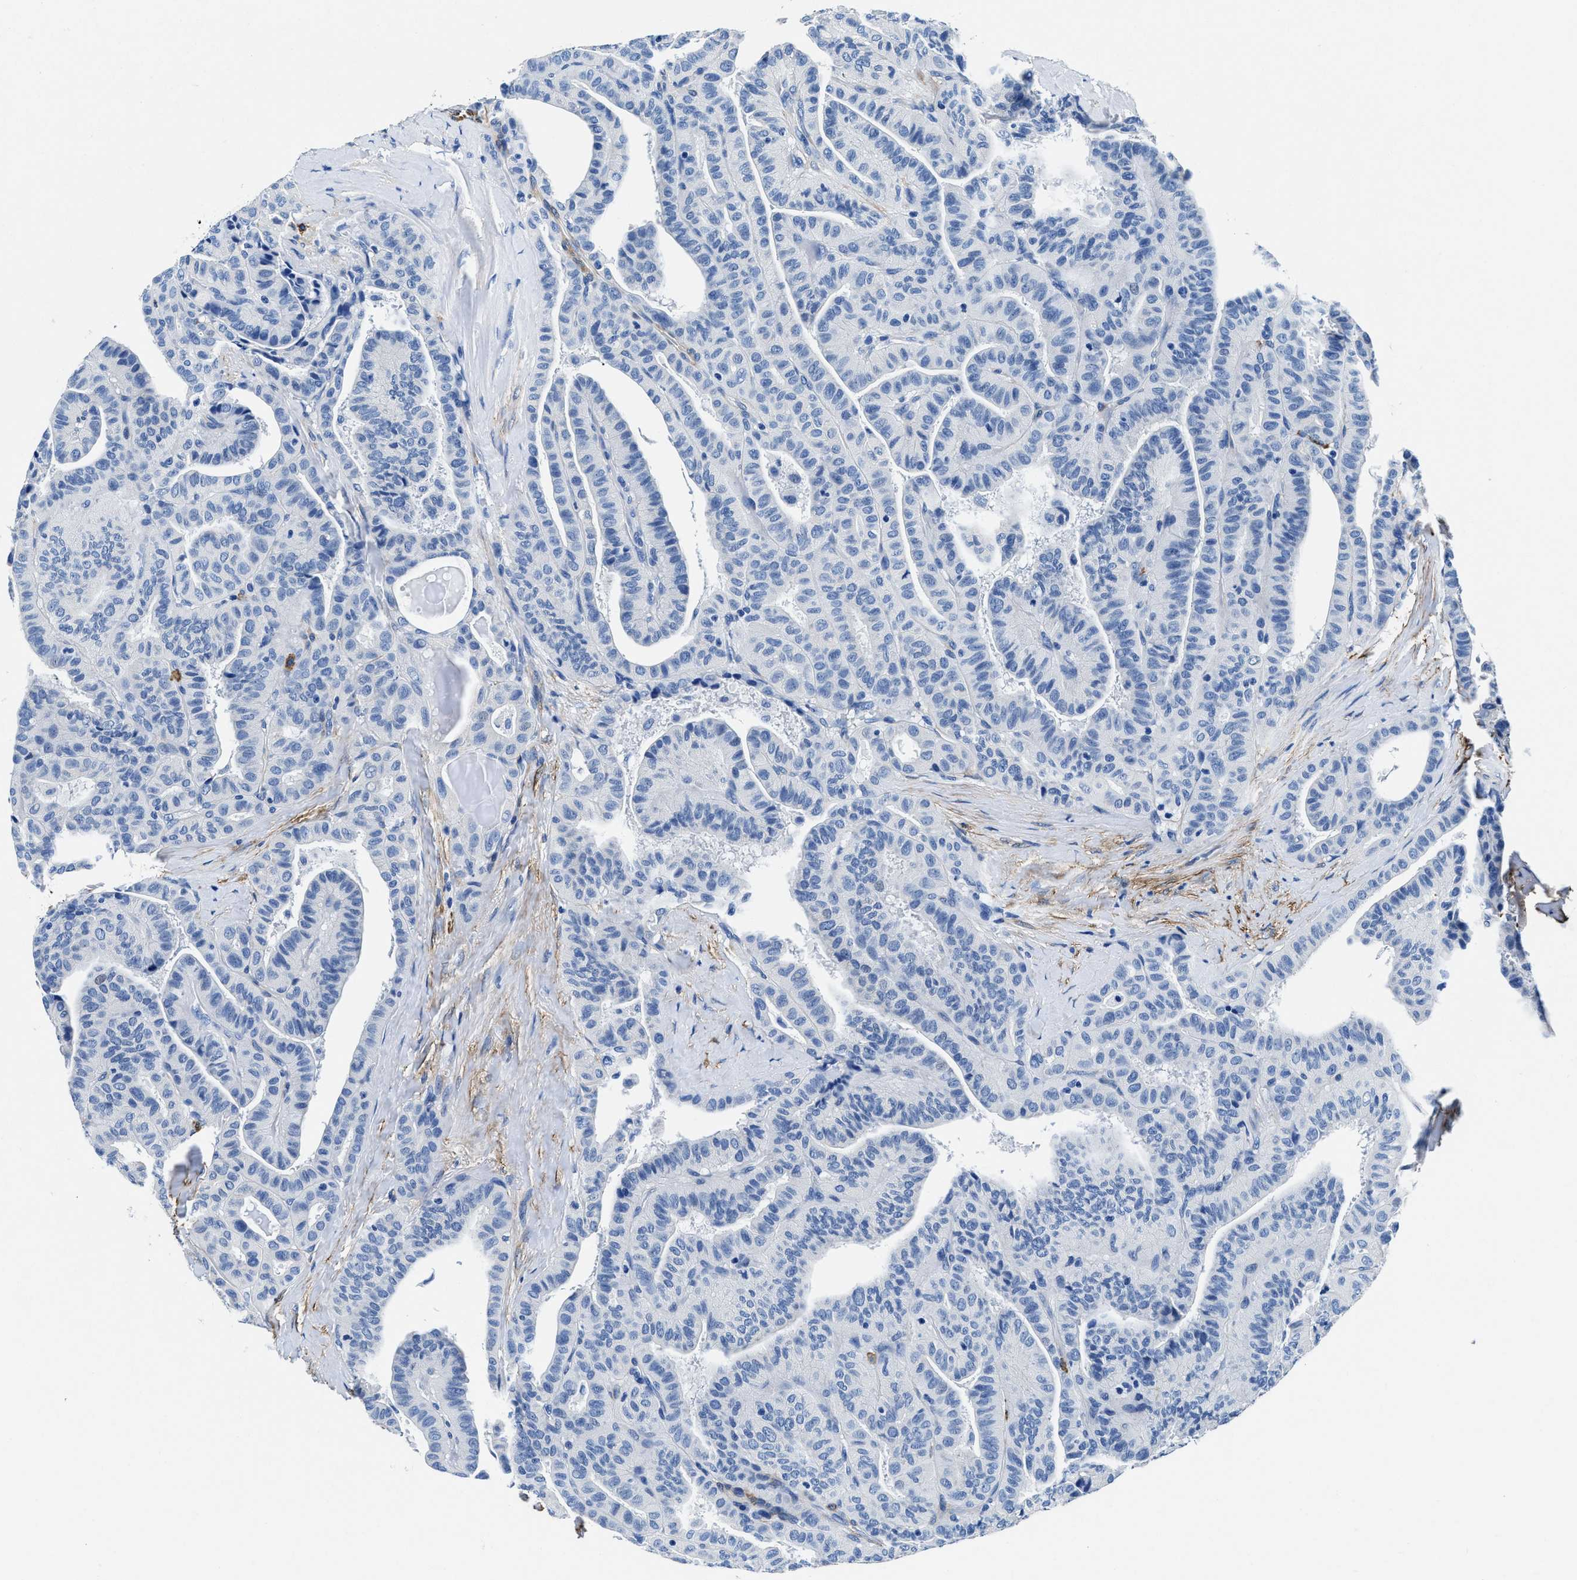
{"staining": {"intensity": "negative", "quantity": "none", "location": "none"}, "tissue": "thyroid cancer", "cell_type": "Tumor cells", "image_type": "cancer", "snomed": [{"axis": "morphology", "description": "Papillary adenocarcinoma, NOS"}, {"axis": "topography", "description": "Thyroid gland"}], "caption": "Immunohistochemistry (IHC) micrograph of human thyroid cancer stained for a protein (brown), which exhibits no staining in tumor cells. The staining was performed using DAB to visualize the protein expression in brown, while the nuclei were stained in blue with hematoxylin (Magnification: 20x).", "gene": "TEX261", "patient": {"sex": "male", "age": 77}}